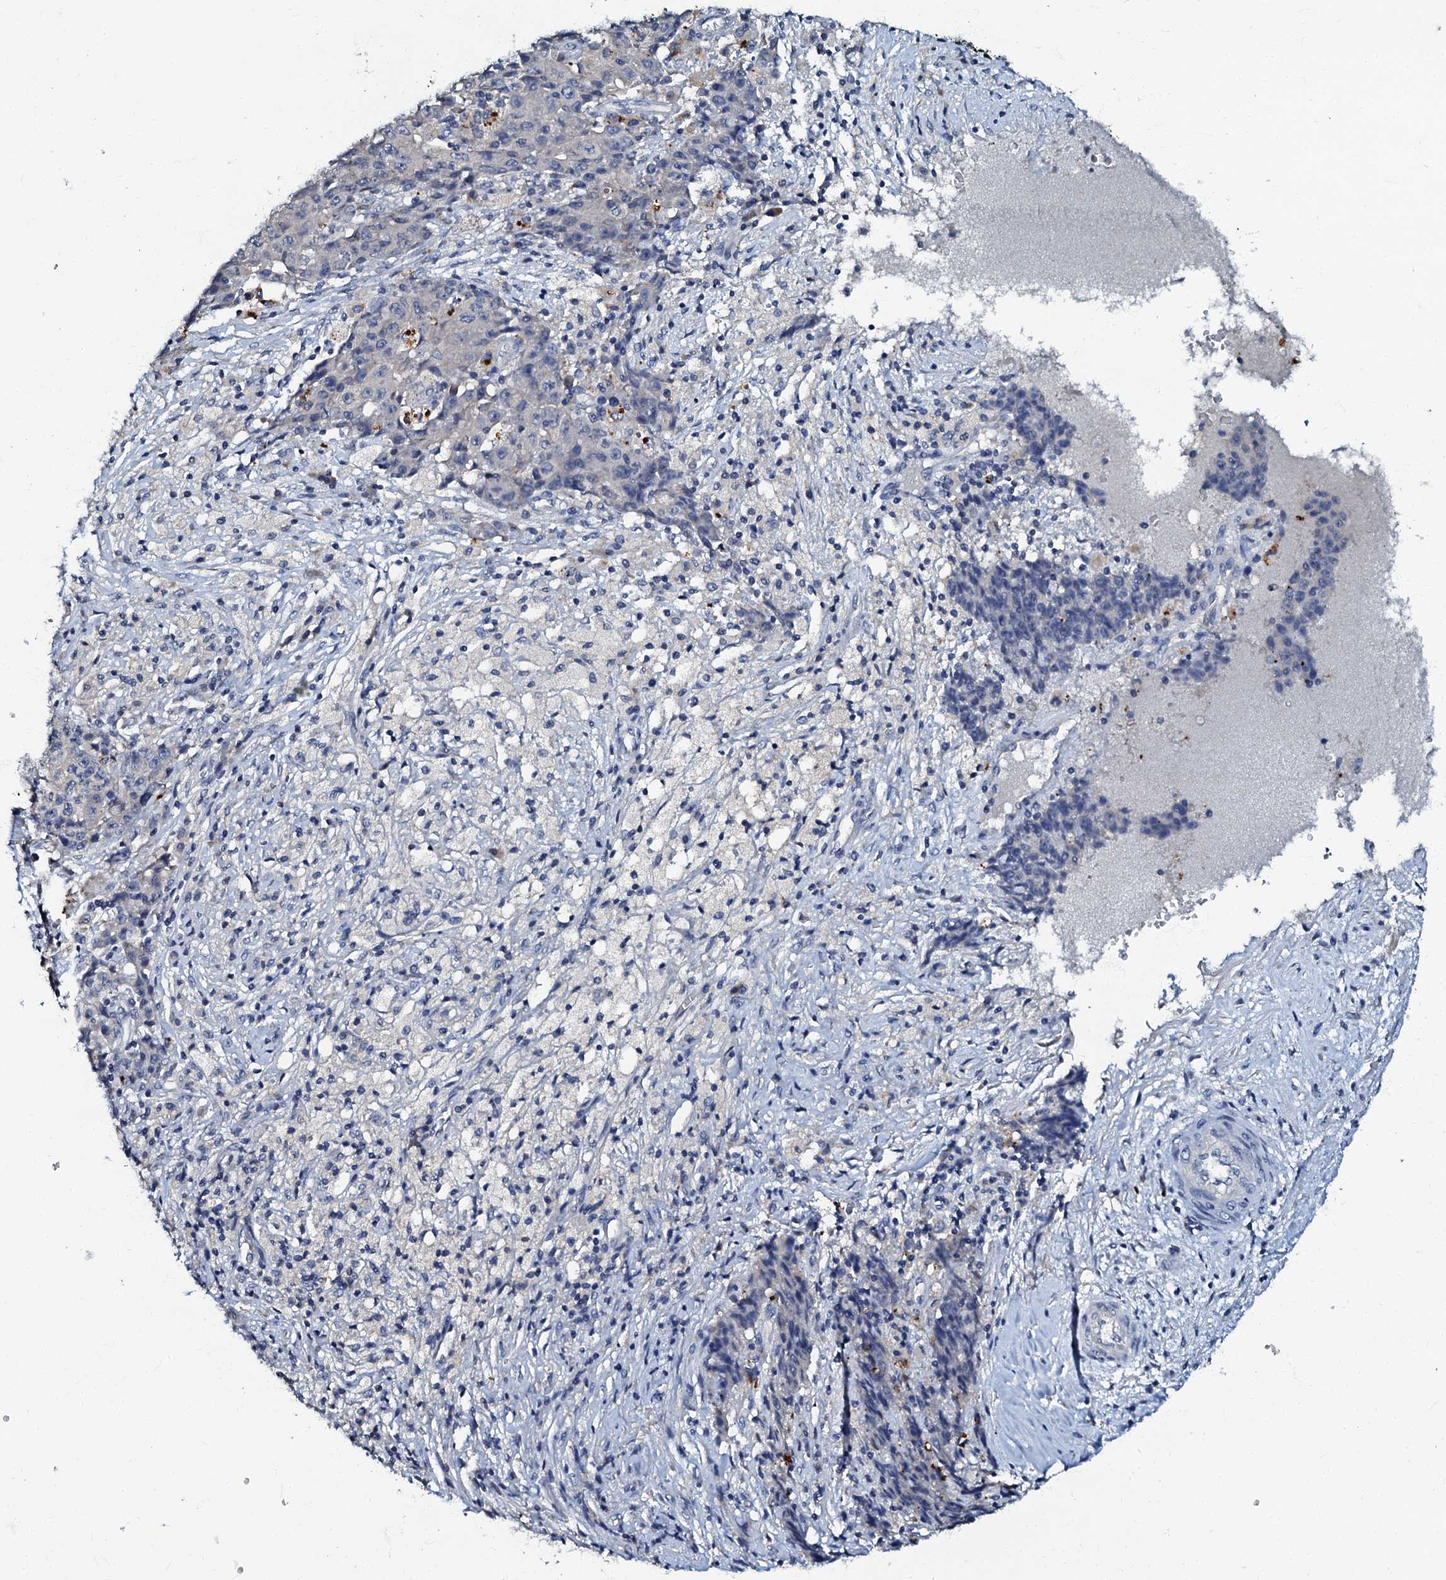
{"staining": {"intensity": "negative", "quantity": "none", "location": "none"}, "tissue": "ovarian cancer", "cell_type": "Tumor cells", "image_type": "cancer", "snomed": [{"axis": "morphology", "description": "Carcinoma, endometroid"}, {"axis": "topography", "description": "Ovary"}], "caption": "Micrograph shows no protein staining in tumor cells of ovarian cancer tissue.", "gene": "OLAH", "patient": {"sex": "female", "age": 42}}